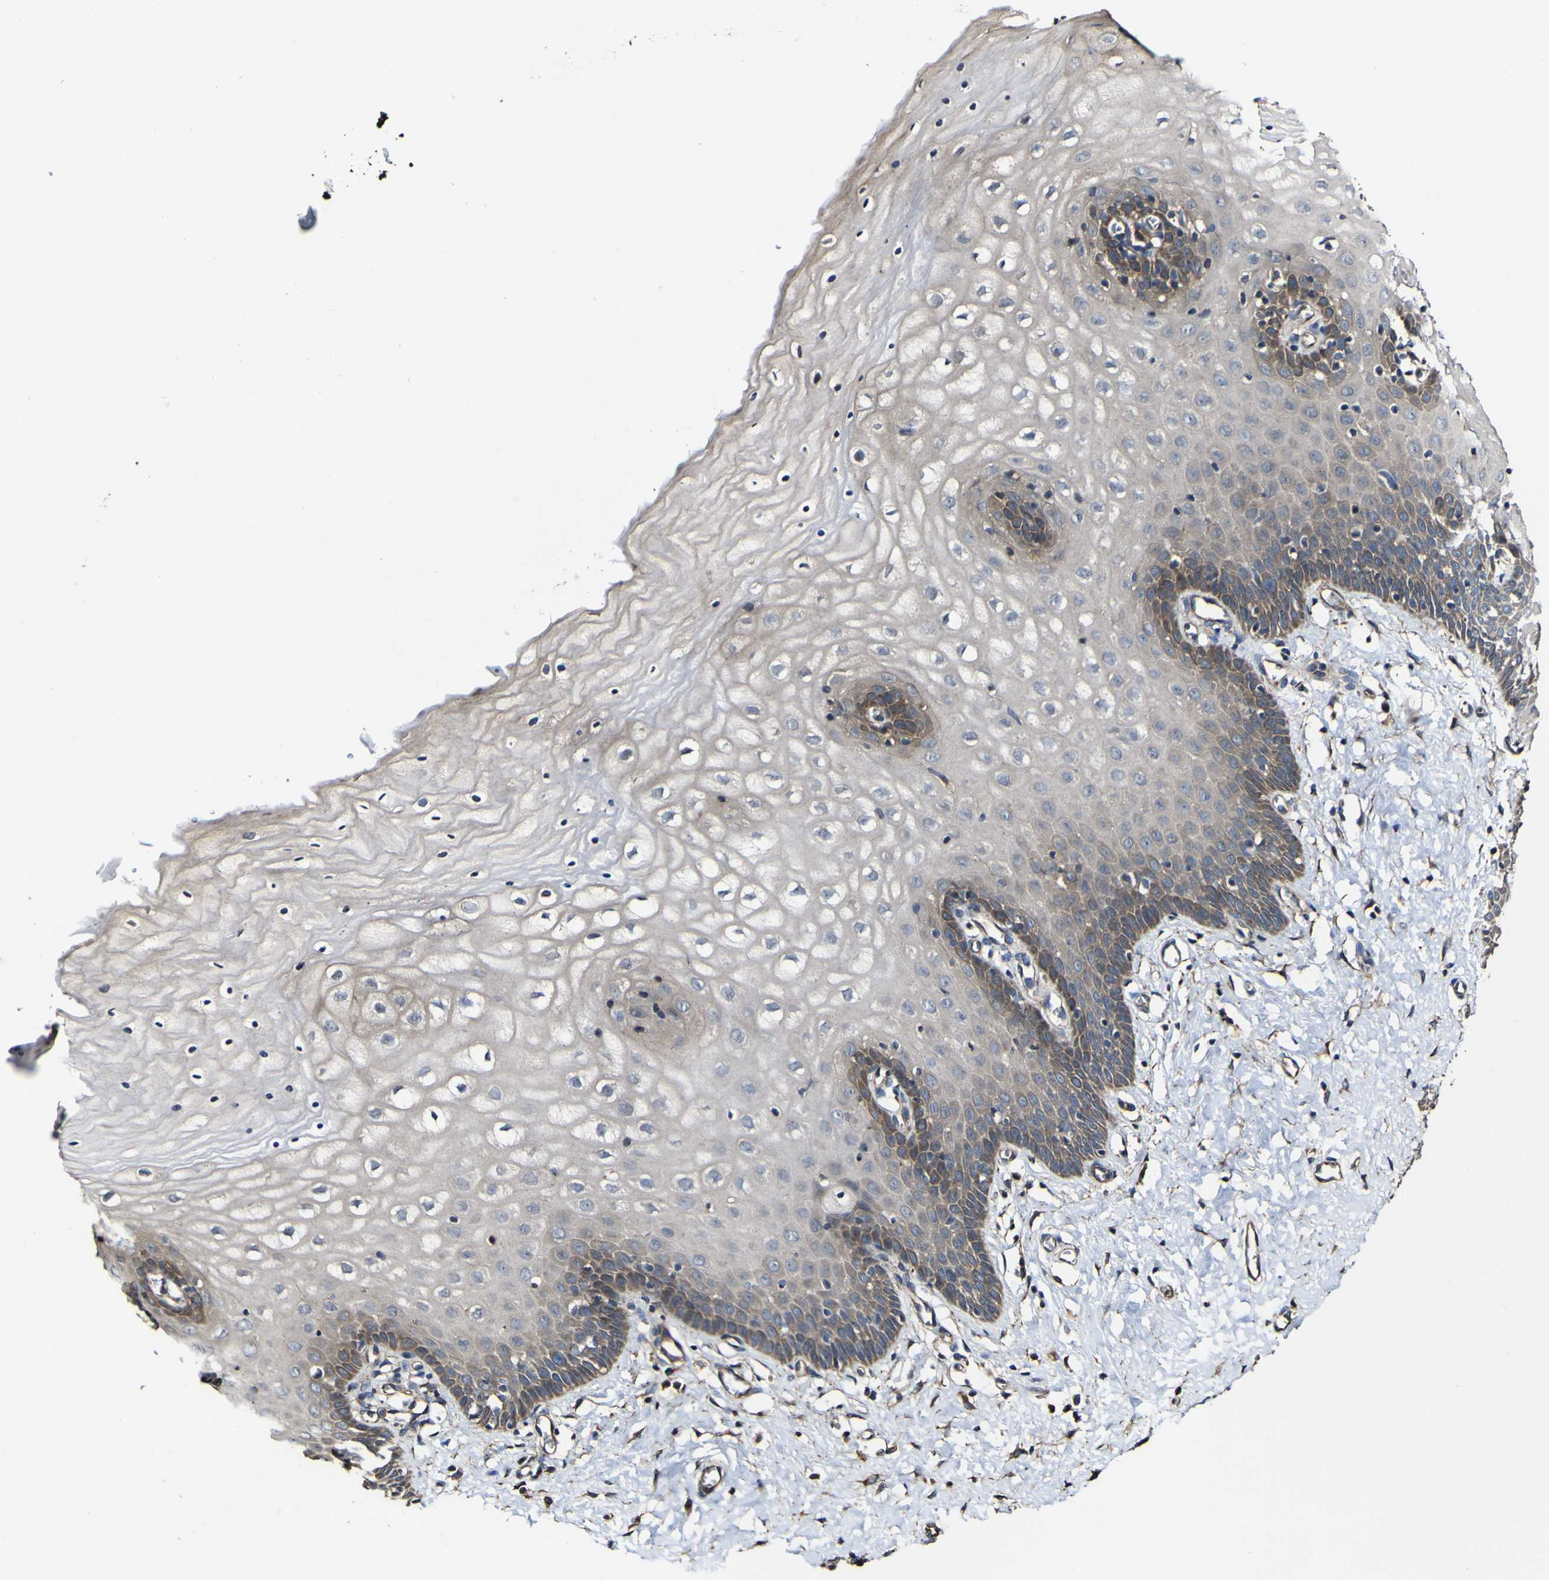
{"staining": {"intensity": "moderate", "quantity": ">75%", "location": "cytoplasmic/membranous"}, "tissue": "cervix", "cell_type": "Glandular cells", "image_type": "normal", "snomed": [{"axis": "morphology", "description": "Normal tissue, NOS"}, {"axis": "topography", "description": "Cervix"}], "caption": "IHC staining of unremarkable cervix, which reveals medium levels of moderate cytoplasmic/membranous staining in approximately >75% of glandular cells indicating moderate cytoplasmic/membranous protein staining. The staining was performed using DAB (brown) for protein detection and nuclei were counterstained in hematoxylin (blue).", "gene": "NAALADL2", "patient": {"sex": "female", "age": 55}}